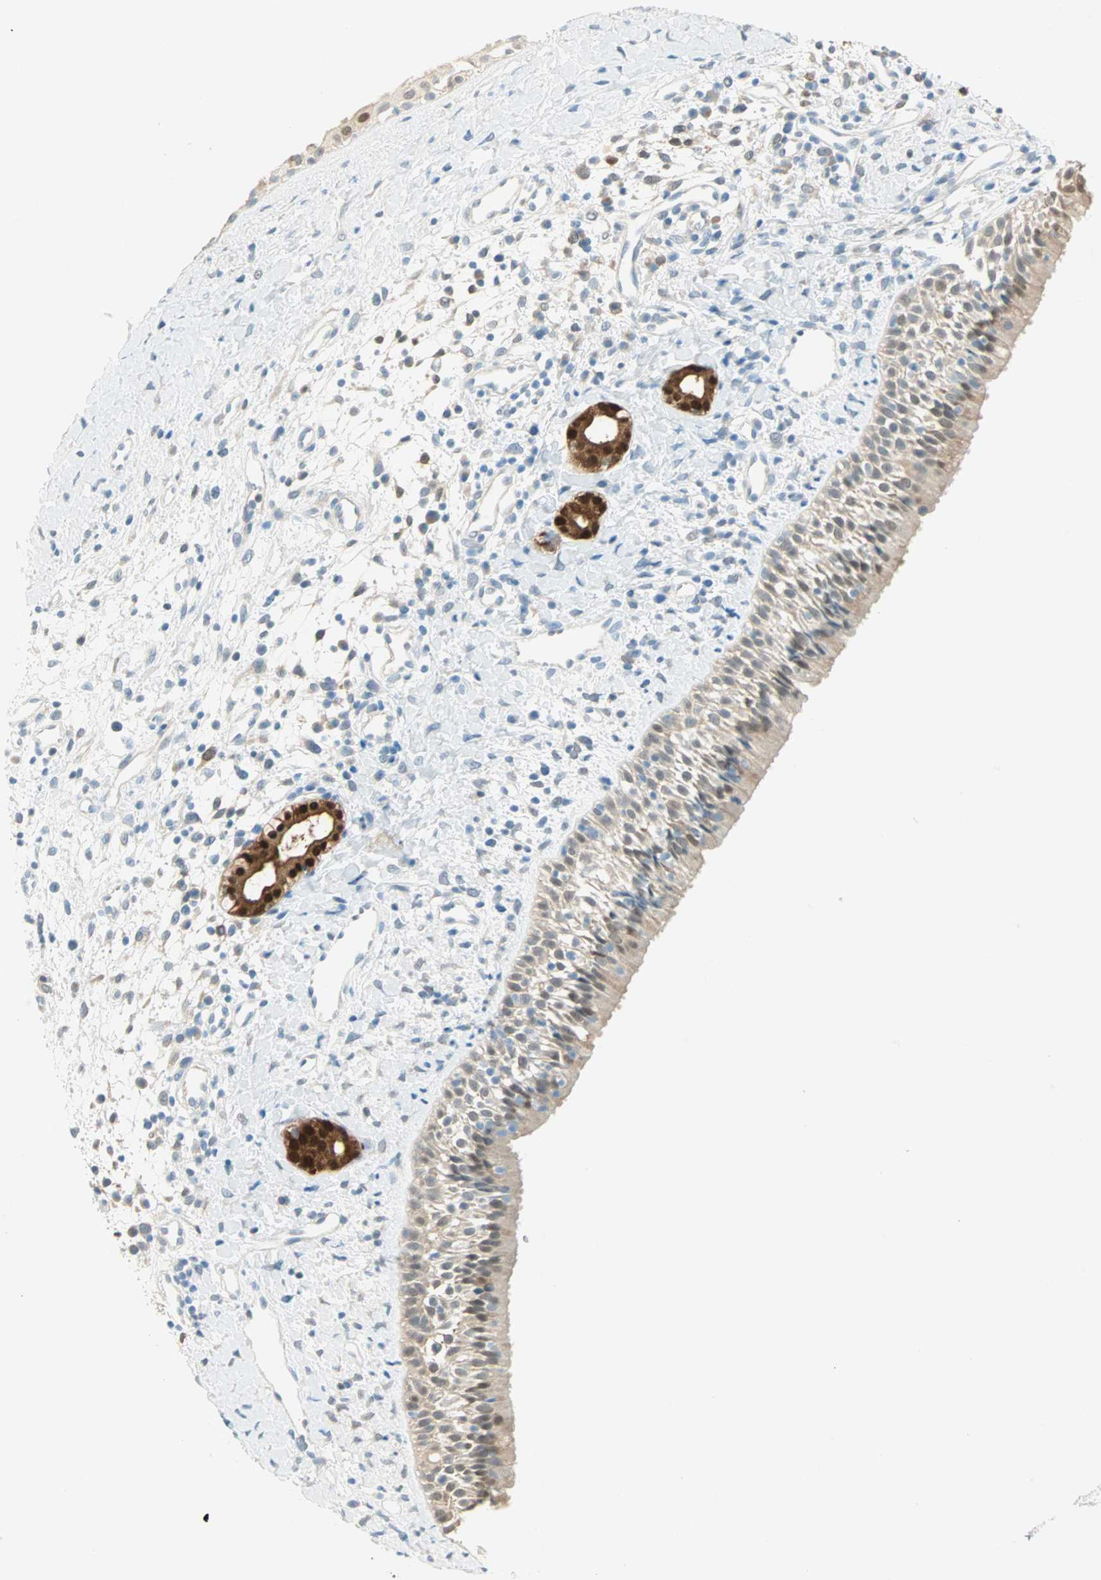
{"staining": {"intensity": "weak", "quantity": "25%-75%", "location": "cytoplasmic/membranous,nuclear"}, "tissue": "nasopharynx", "cell_type": "Respiratory epithelial cells", "image_type": "normal", "snomed": [{"axis": "morphology", "description": "Normal tissue, NOS"}, {"axis": "topography", "description": "Nasopharynx"}], "caption": "Immunohistochemical staining of benign nasopharynx exhibits weak cytoplasmic/membranous,nuclear protein positivity in approximately 25%-75% of respiratory epithelial cells.", "gene": "S100A1", "patient": {"sex": "male", "age": 22}}